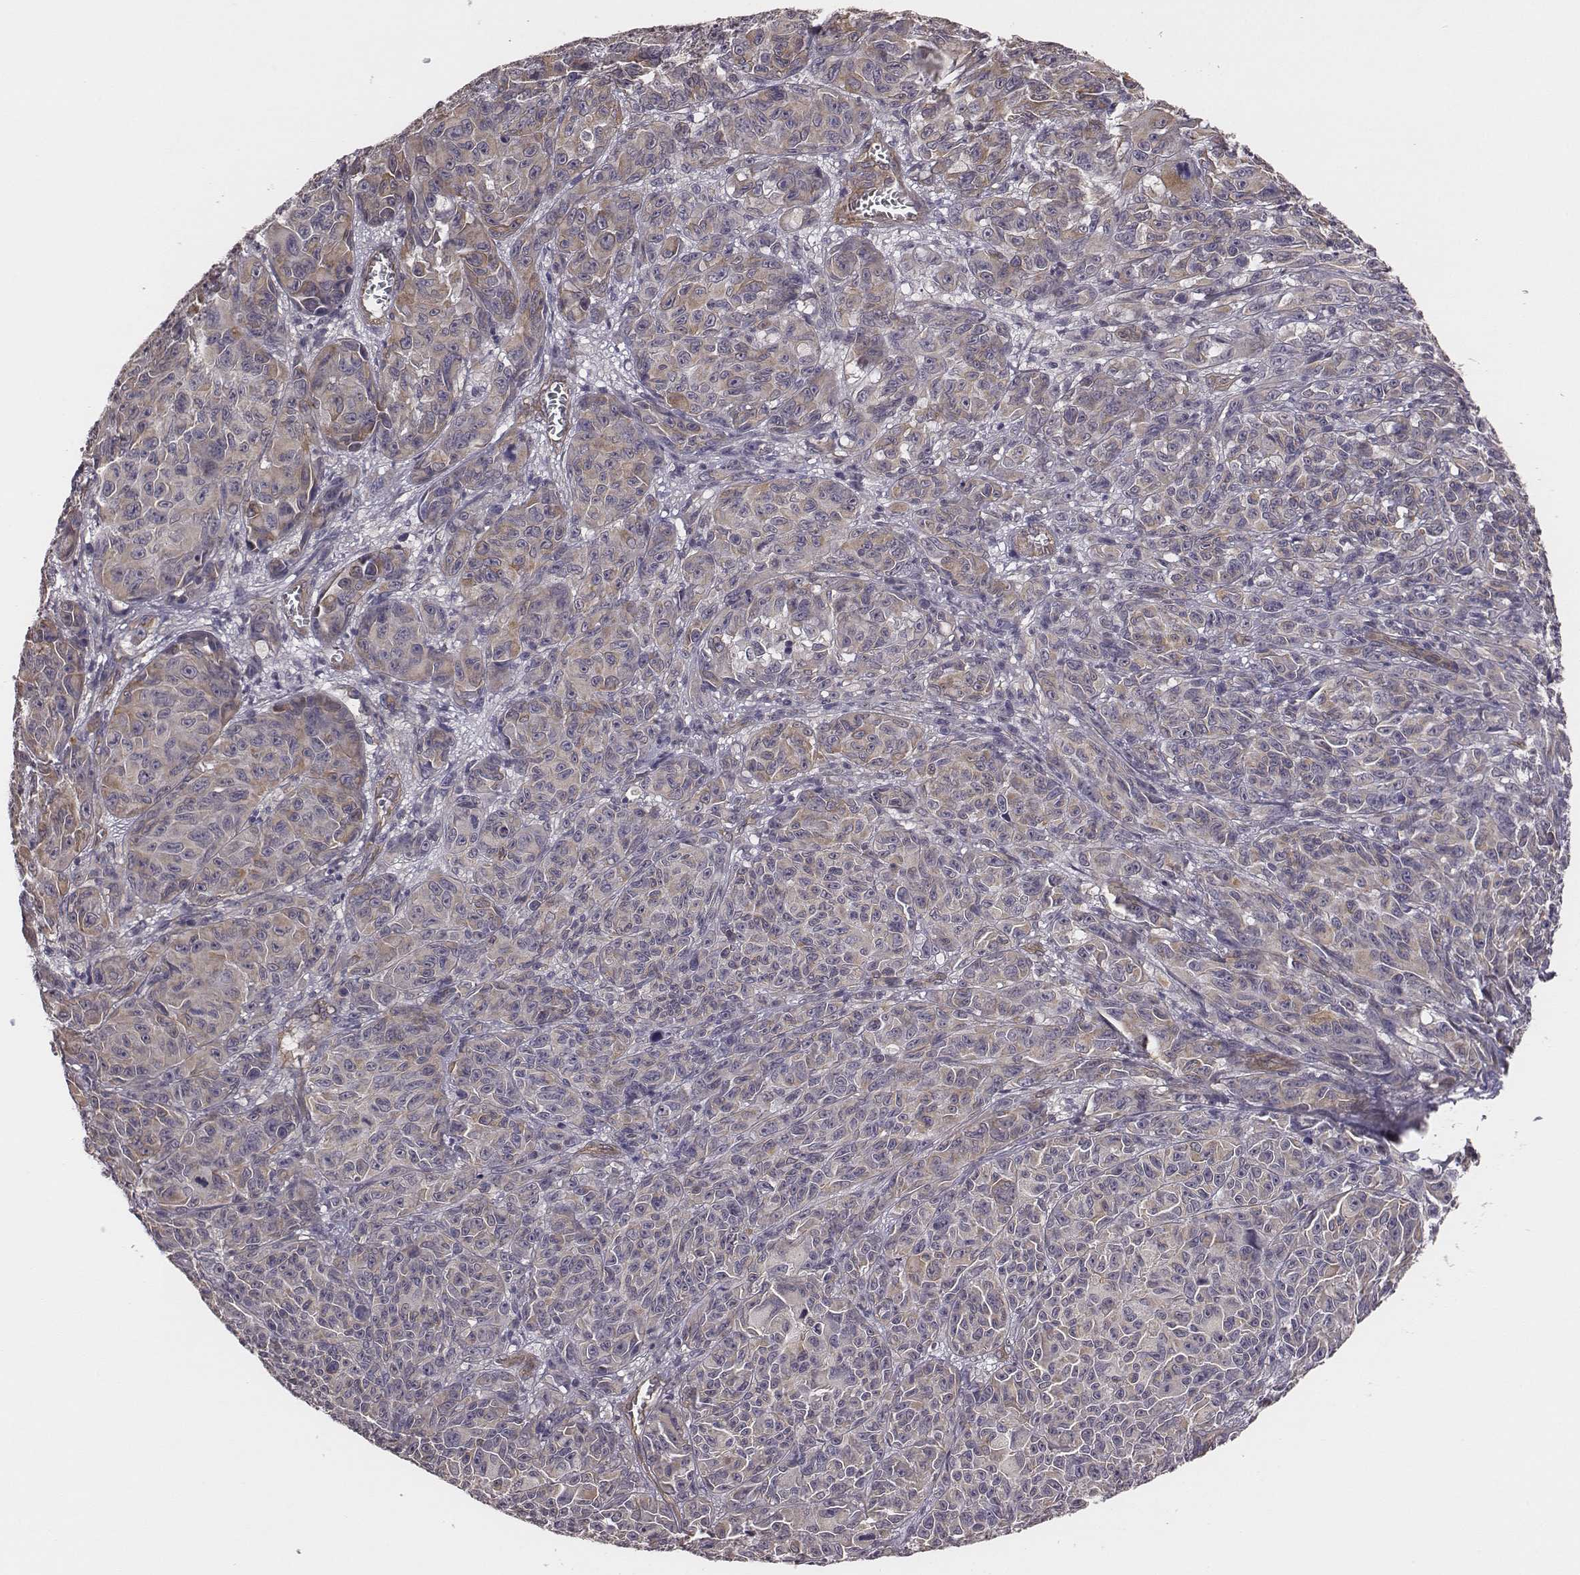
{"staining": {"intensity": "negative", "quantity": "none", "location": "none"}, "tissue": "melanoma", "cell_type": "Tumor cells", "image_type": "cancer", "snomed": [{"axis": "morphology", "description": "Malignant melanoma, NOS"}, {"axis": "topography", "description": "Vulva, labia, clitoris and Bartholin´s gland, NO"}], "caption": "Immunohistochemical staining of human malignant melanoma exhibits no significant expression in tumor cells.", "gene": "SCARF1", "patient": {"sex": "female", "age": 75}}